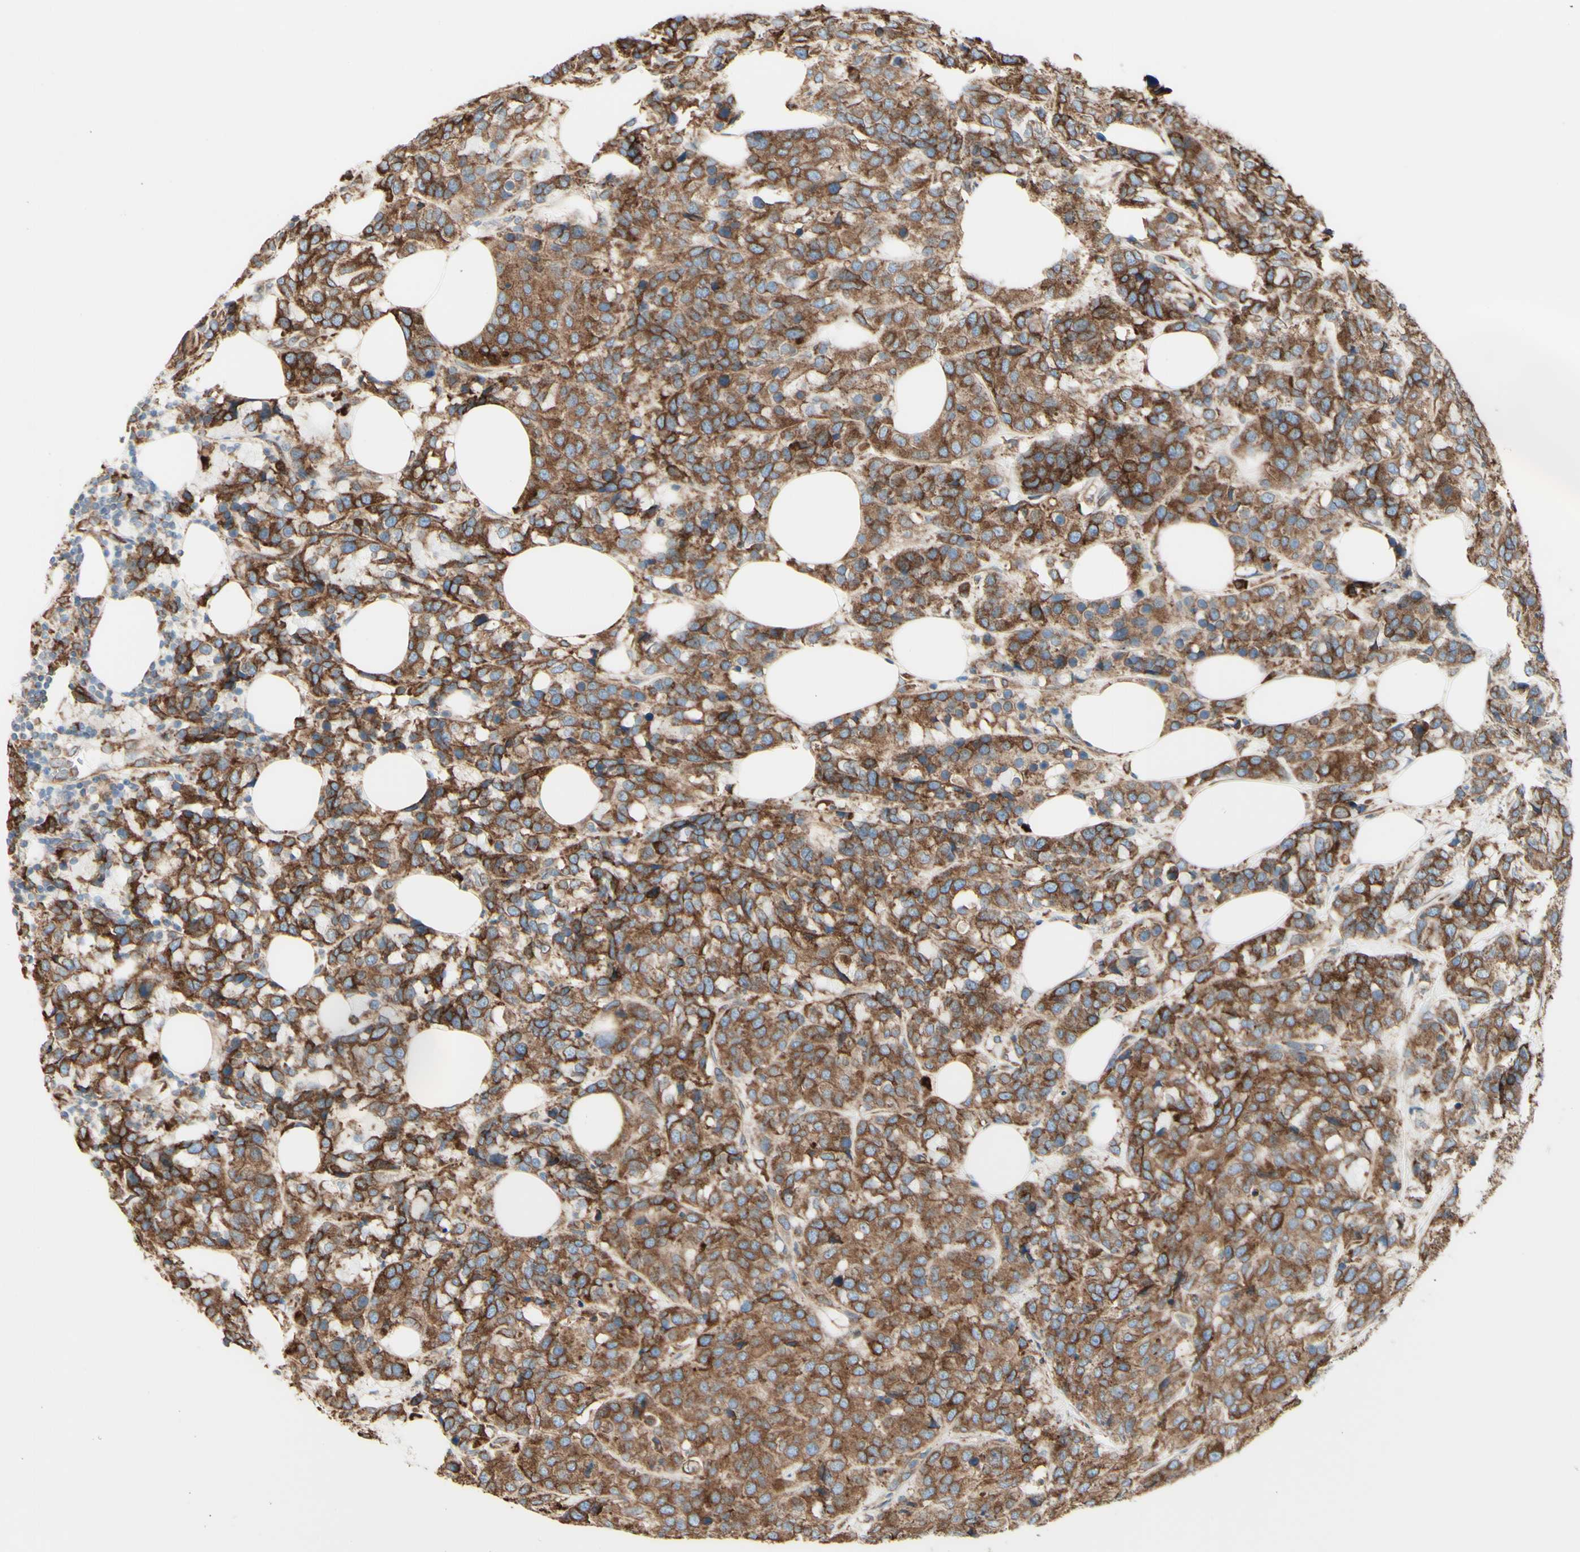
{"staining": {"intensity": "strong", "quantity": ">75%", "location": "cytoplasmic/membranous"}, "tissue": "breast cancer", "cell_type": "Tumor cells", "image_type": "cancer", "snomed": [{"axis": "morphology", "description": "Lobular carcinoma"}, {"axis": "topography", "description": "Breast"}], "caption": "IHC staining of breast cancer, which reveals high levels of strong cytoplasmic/membranous staining in approximately >75% of tumor cells indicating strong cytoplasmic/membranous protein positivity. The staining was performed using DAB (3,3'-diaminobenzidine) (brown) for protein detection and nuclei were counterstained in hematoxylin (blue).", "gene": "DNAJB11", "patient": {"sex": "female", "age": 59}}